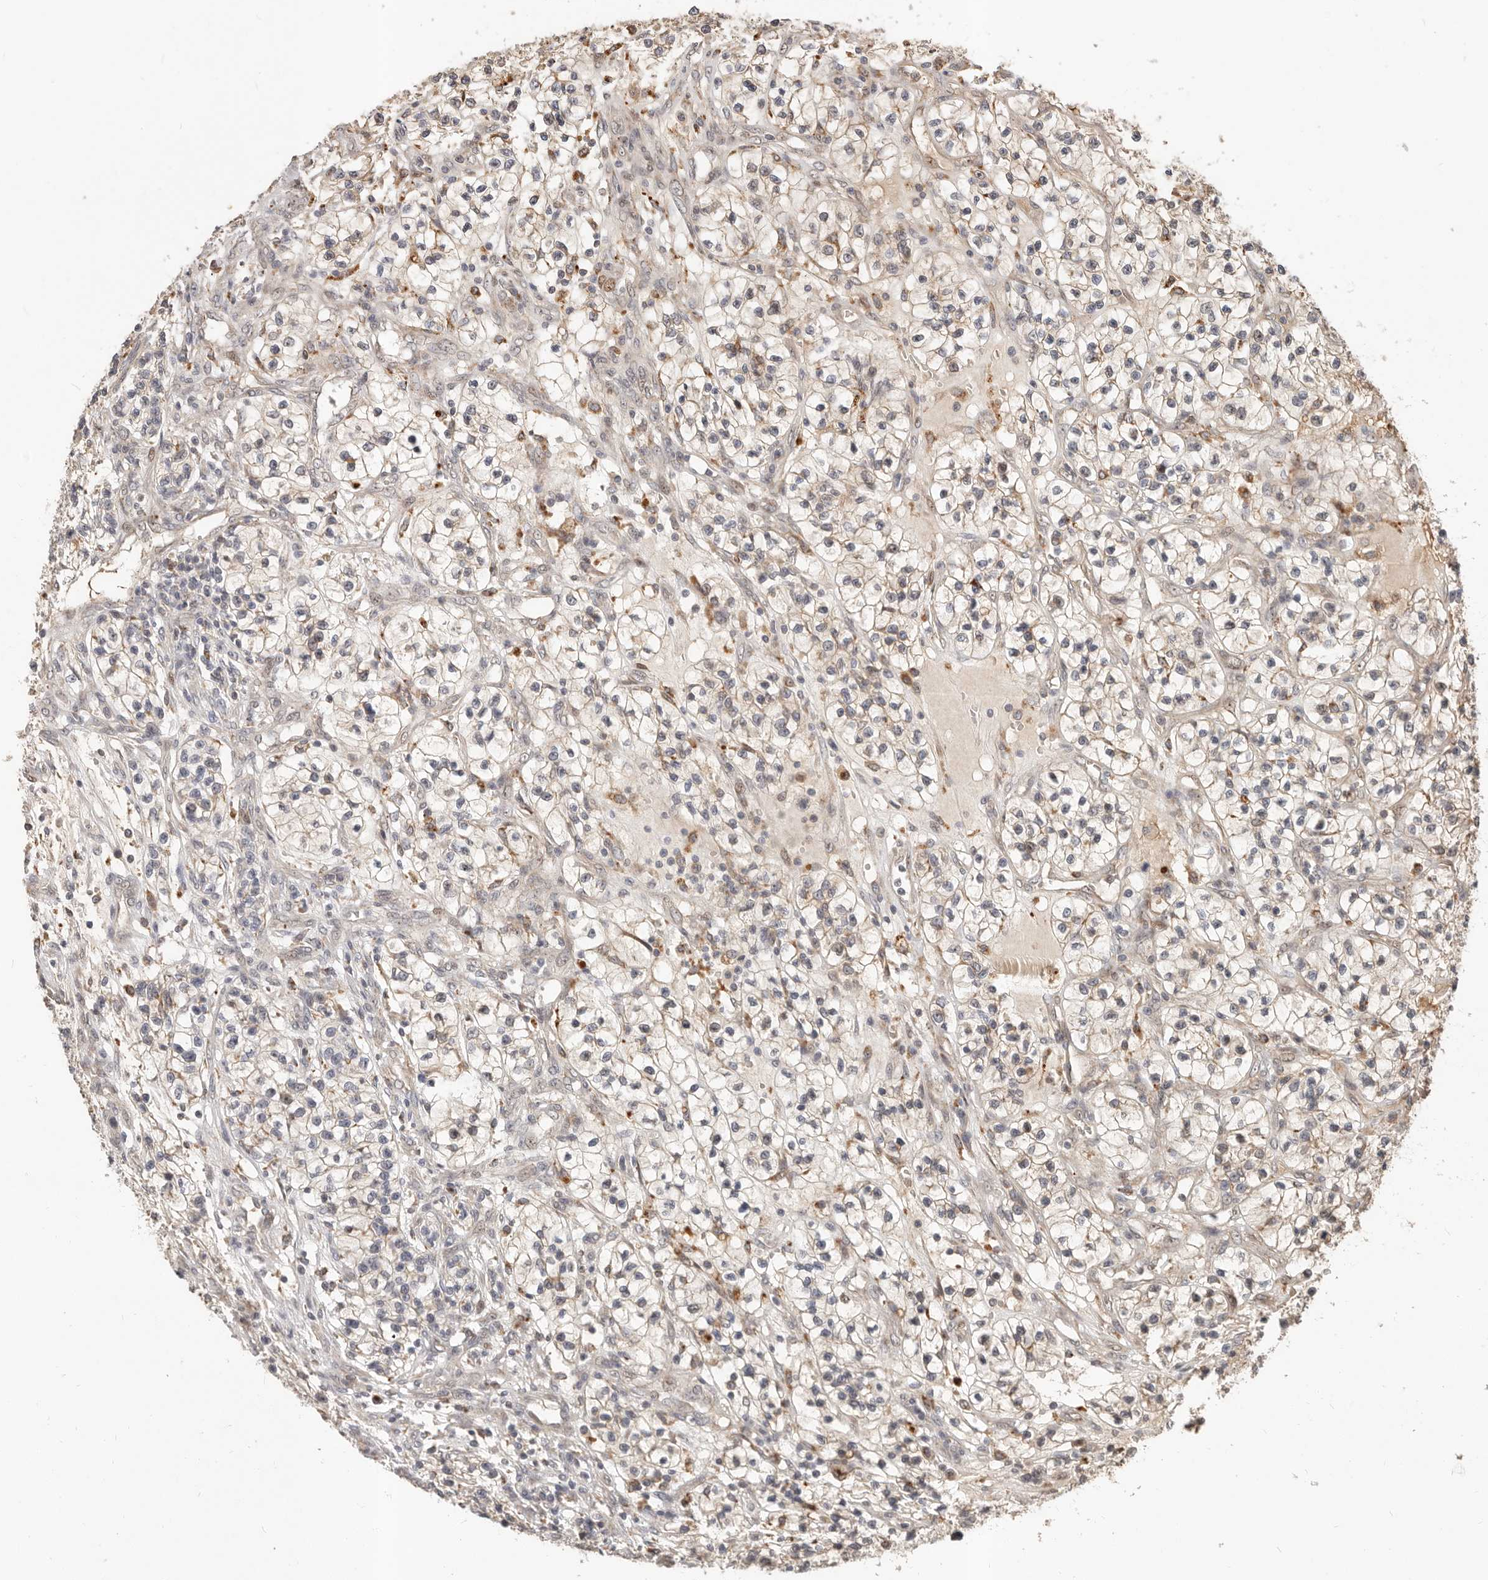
{"staining": {"intensity": "weak", "quantity": "25%-75%", "location": "cytoplasmic/membranous"}, "tissue": "renal cancer", "cell_type": "Tumor cells", "image_type": "cancer", "snomed": [{"axis": "morphology", "description": "Adenocarcinoma, NOS"}, {"axis": "topography", "description": "Kidney"}], "caption": "Protein expression analysis of renal cancer (adenocarcinoma) reveals weak cytoplasmic/membranous positivity in approximately 25%-75% of tumor cells.", "gene": "ZRANB1", "patient": {"sex": "female", "age": 57}}